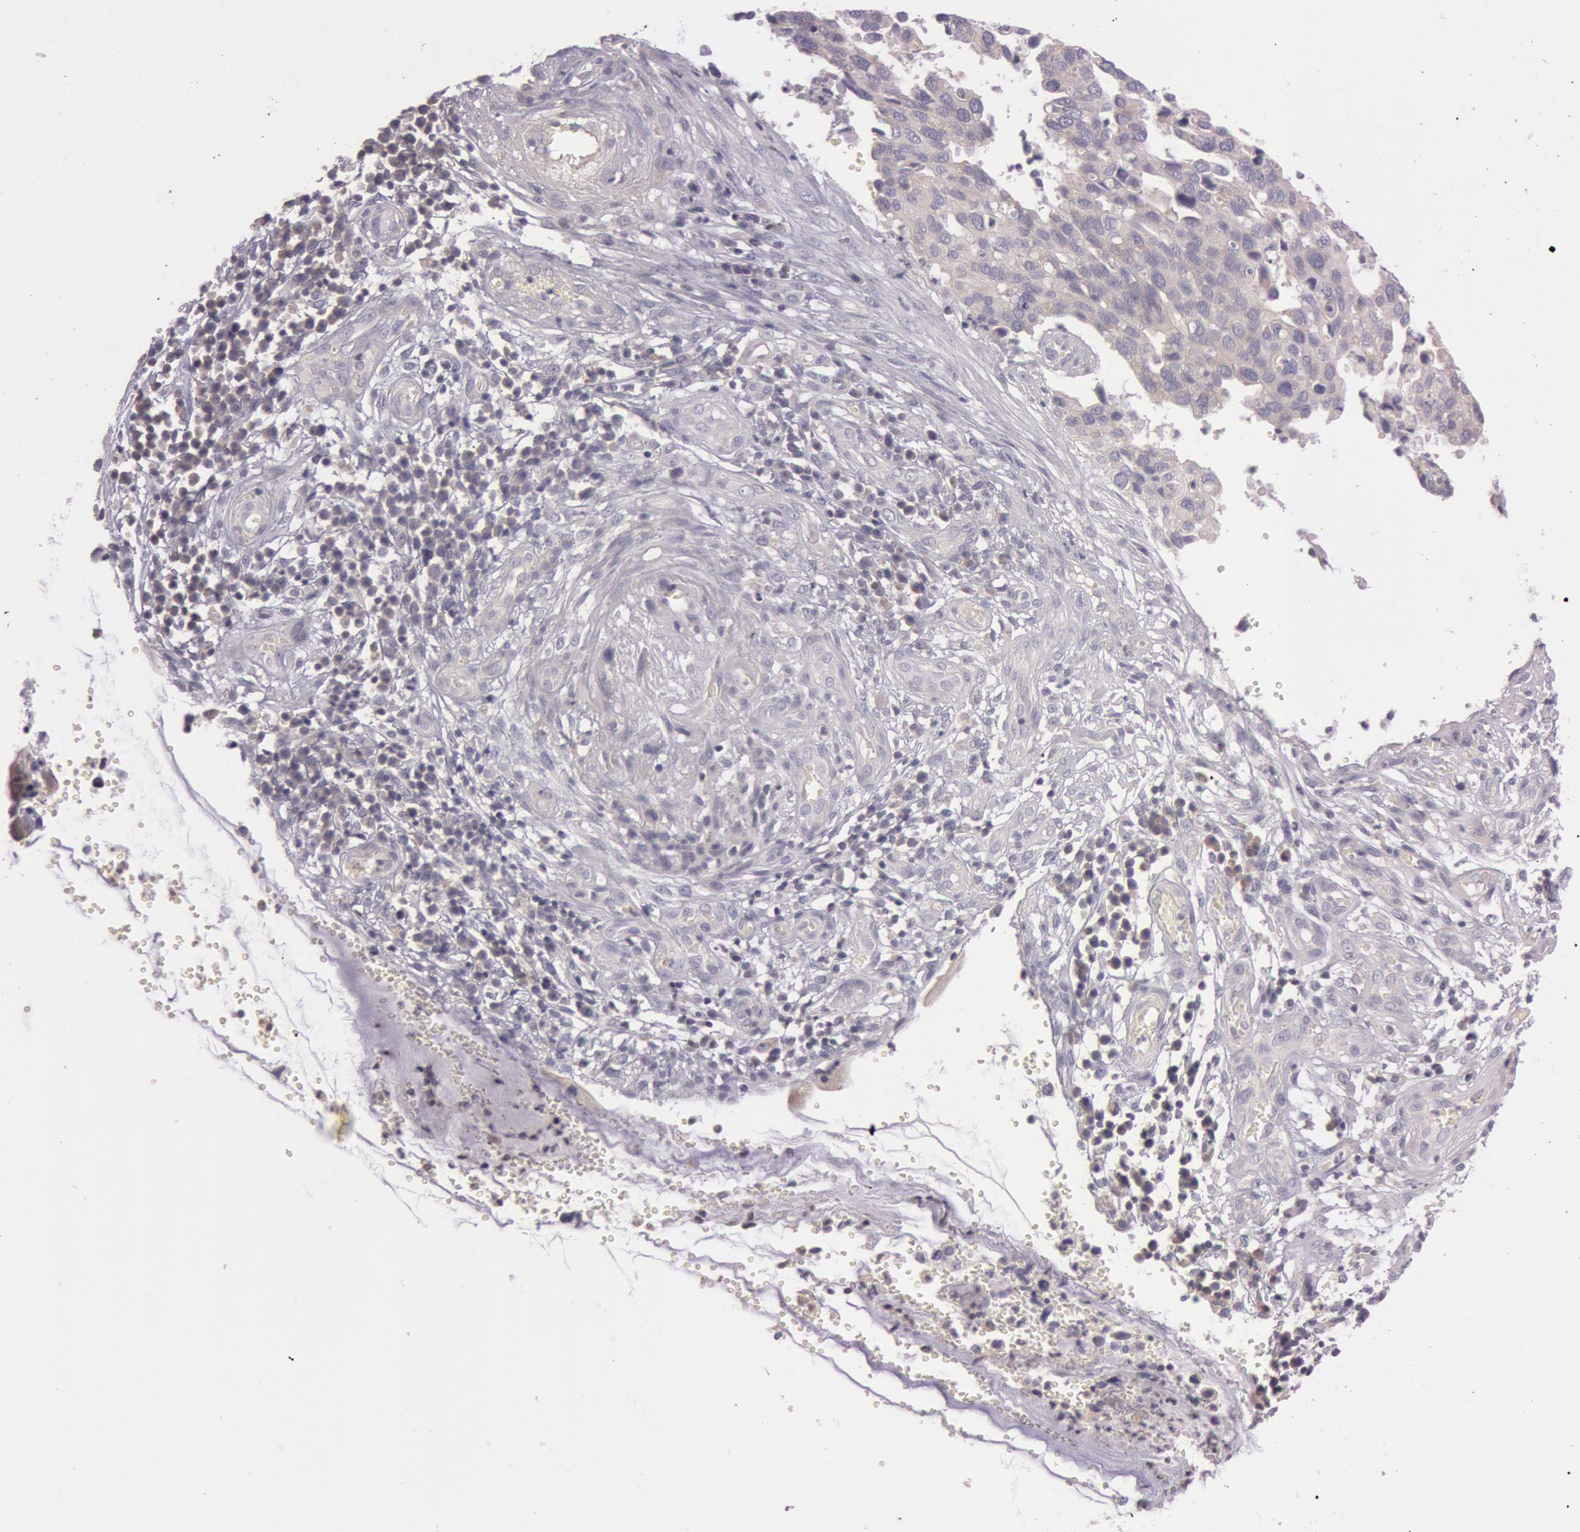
{"staining": {"intensity": "weak", "quantity": "<25%", "location": "cytoplasmic/membranous"}, "tissue": "cervical cancer", "cell_type": "Tumor cells", "image_type": "cancer", "snomed": [{"axis": "morphology", "description": "Normal tissue, NOS"}, {"axis": "morphology", "description": "Squamous cell carcinoma, NOS"}, {"axis": "topography", "description": "Cervix"}], "caption": "Squamous cell carcinoma (cervical) was stained to show a protein in brown. There is no significant expression in tumor cells.", "gene": "RALGAPA1", "patient": {"sex": "female", "age": 45}}